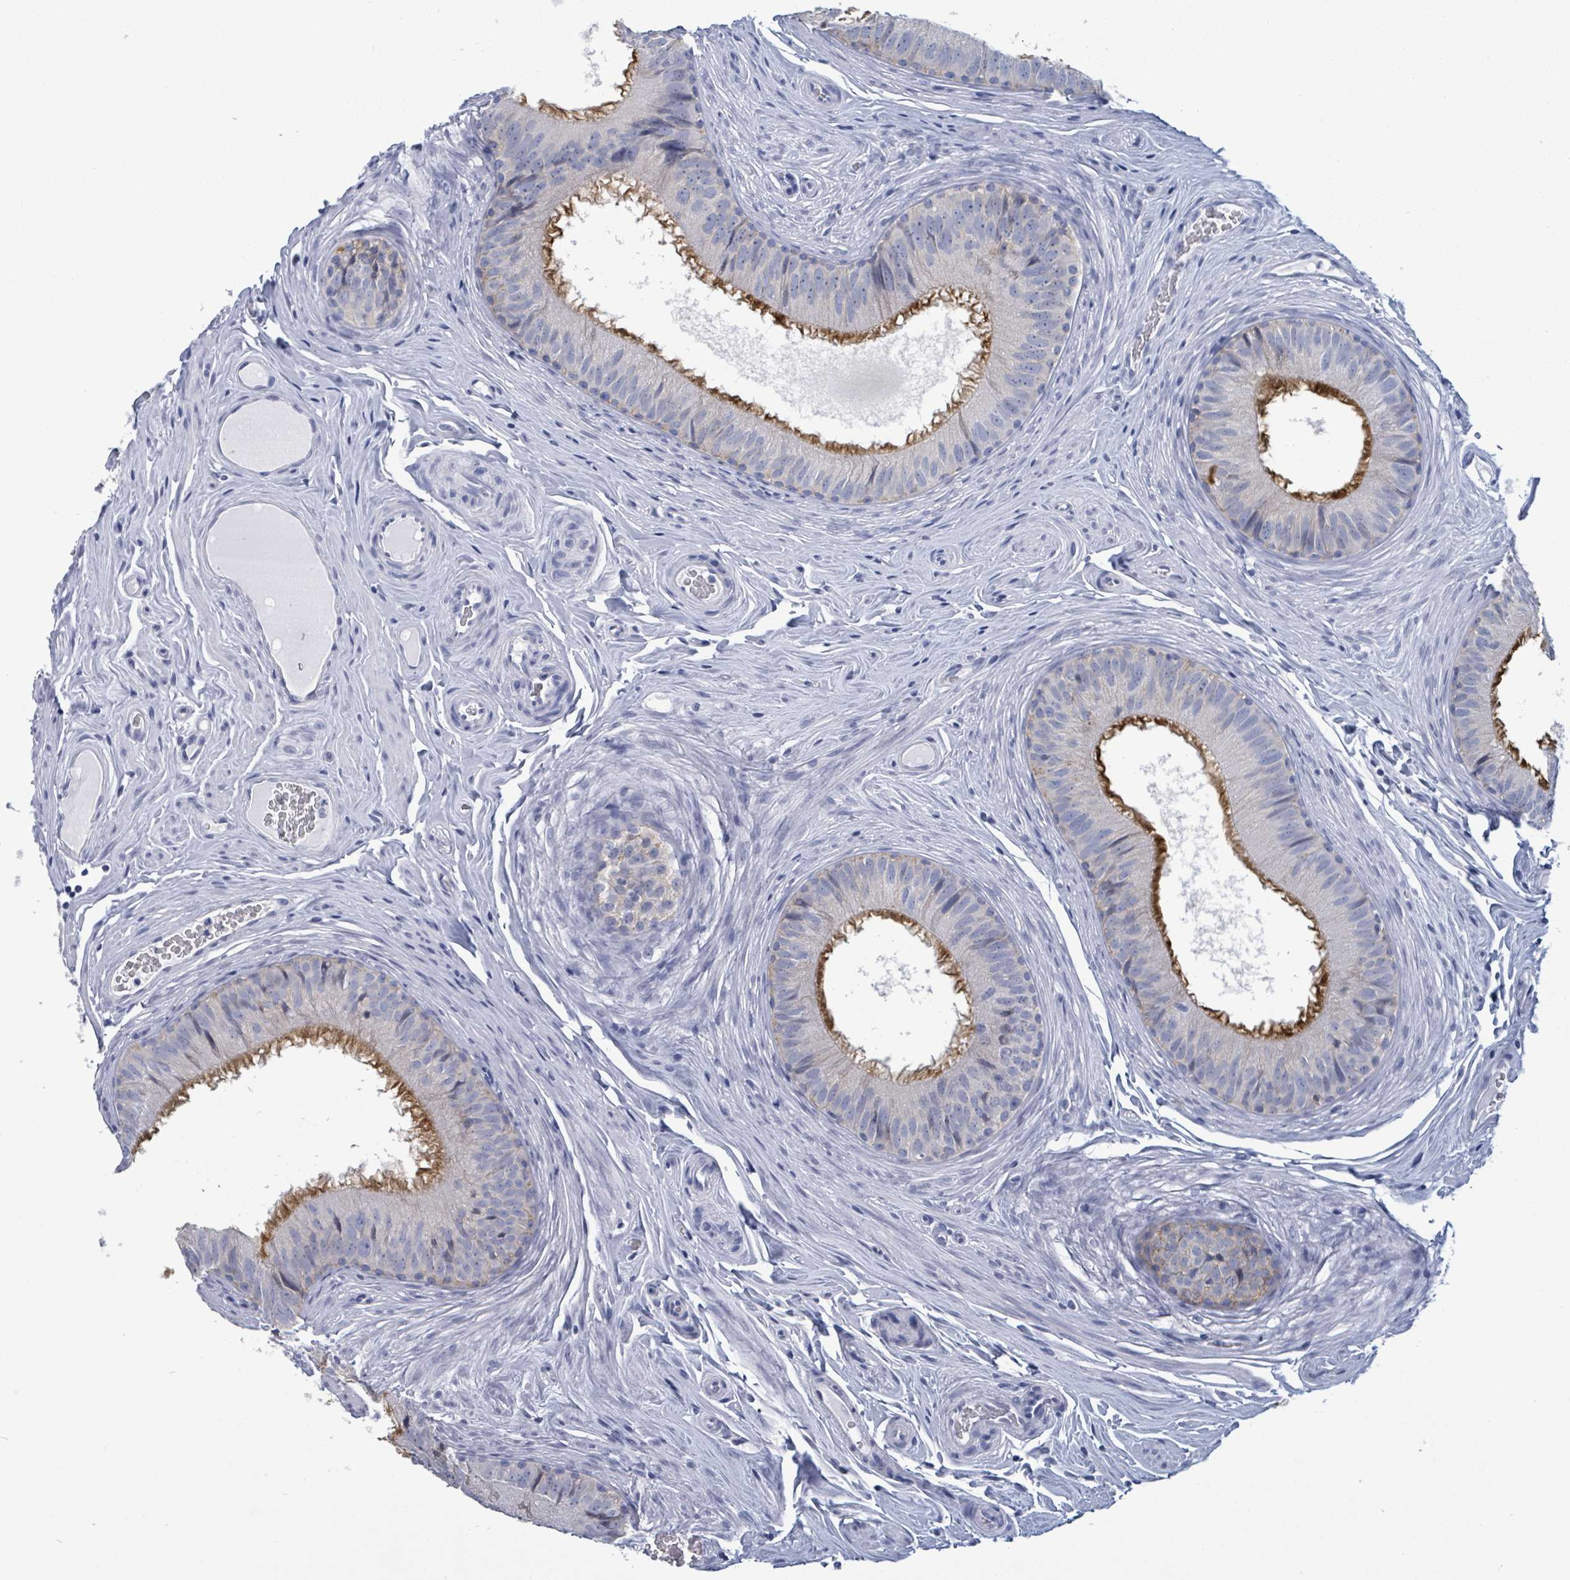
{"staining": {"intensity": "strong", "quantity": "25%-75%", "location": "cytoplasmic/membranous"}, "tissue": "epididymis", "cell_type": "Glandular cells", "image_type": "normal", "snomed": [{"axis": "morphology", "description": "Normal tissue, NOS"}, {"axis": "topography", "description": "Epididymis, spermatic cord, NOS"}], "caption": "The histopathology image demonstrates immunohistochemical staining of benign epididymis. There is strong cytoplasmic/membranous expression is seen in approximately 25%-75% of glandular cells. The staining was performed using DAB to visualize the protein expression in brown, while the nuclei were stained in blue with hematoxylin (Magnification: 20x).", "gene": "BSG", "patient": {"sex": "male", "age": 25}}